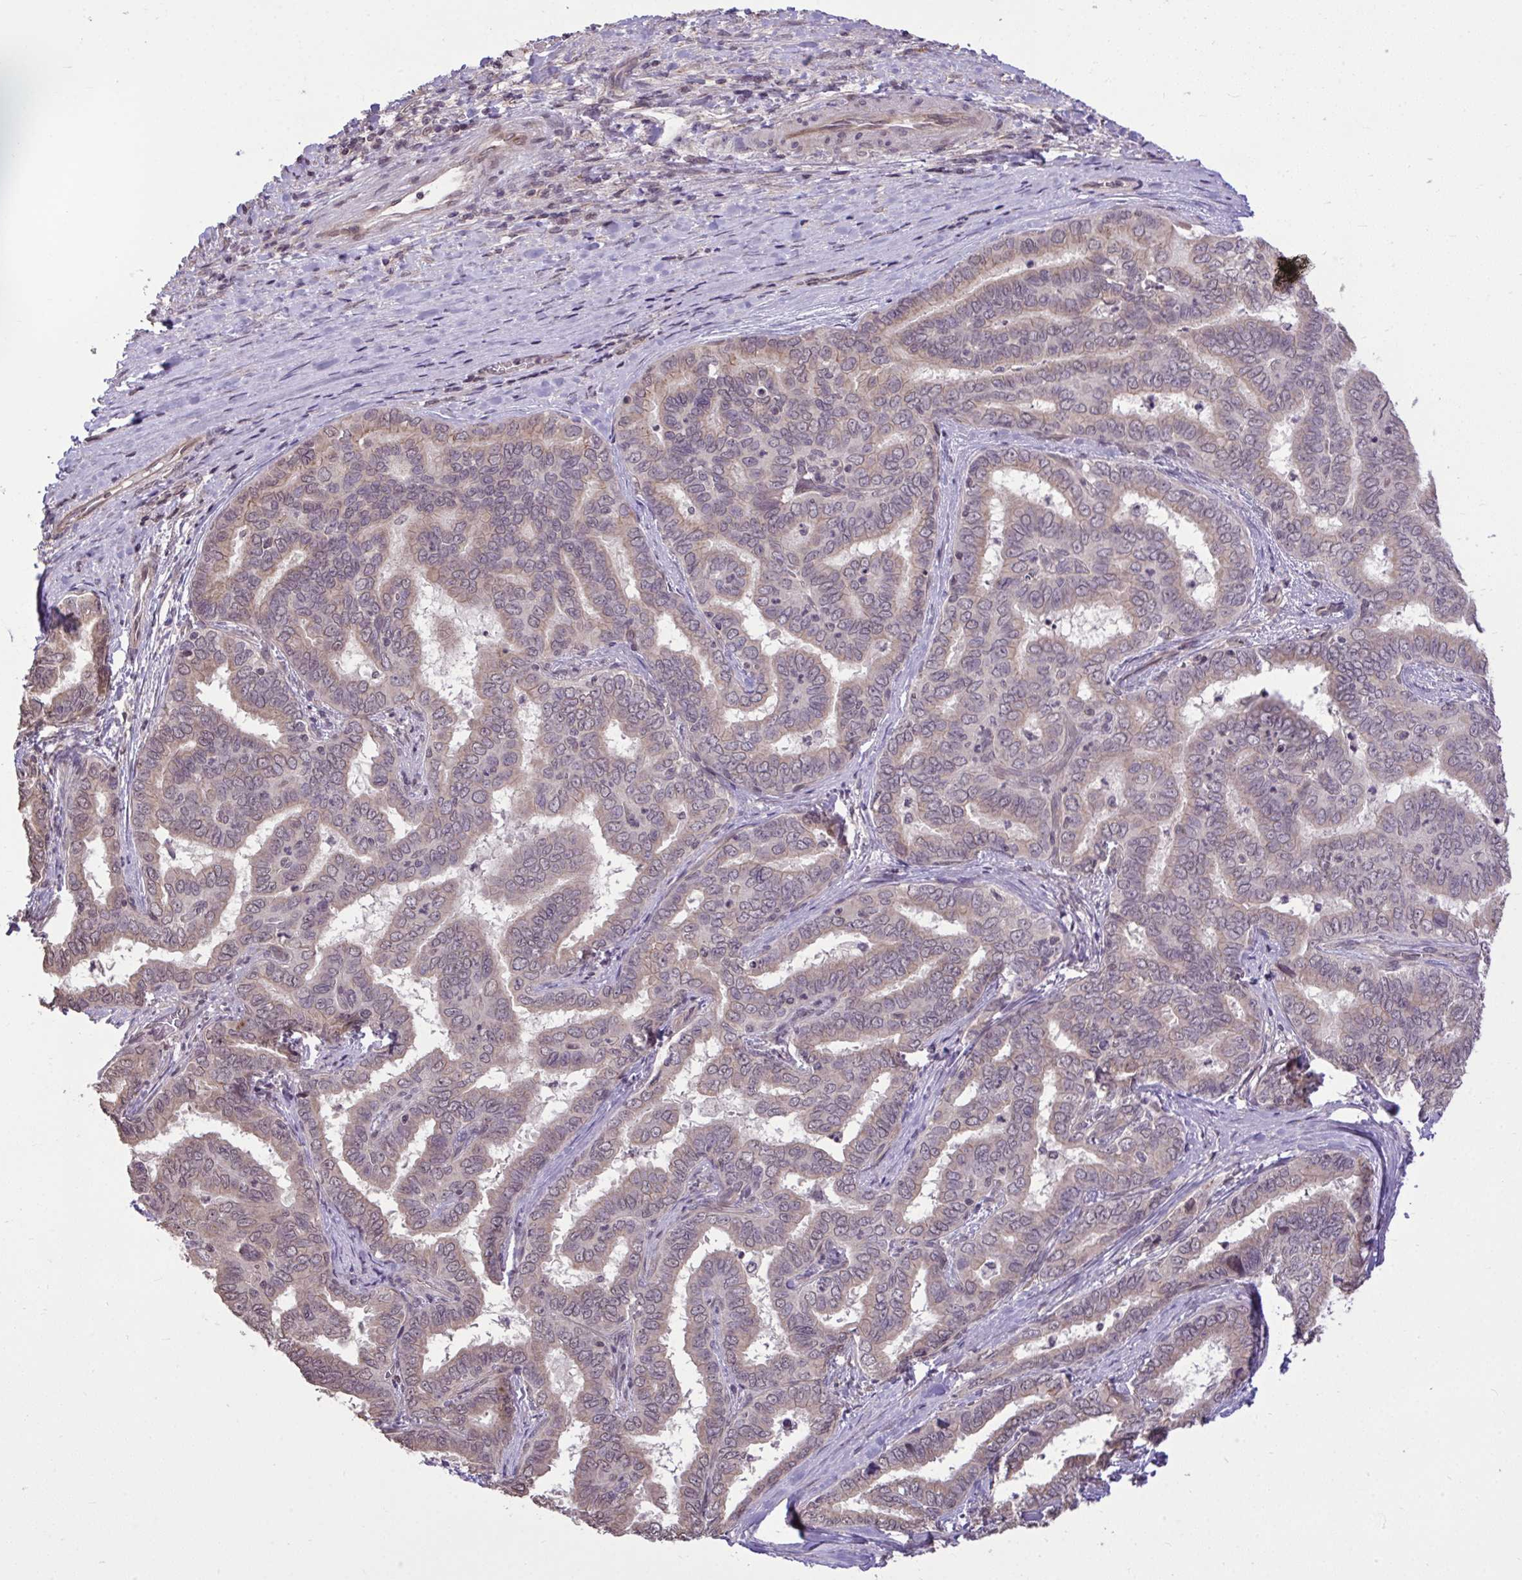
{"staining": {"intensity": "weak", "quantity": "25%-75%", "location": "cytoplasmic/membranous"}, "tissue": "liver cancer", "cell_type": "Tumor cells", "image_type": "cancer", "snomed": [{"axis": "morphology", "description": "Cholangiocarcinoma"}, {"axis": "topography", "description": "Liver"}], "caption": "Cholangiocarcinoma (liver) tissue displays weak cytoplasmic/membranous positivity in approximately 25%-75% of tumor cells, visualized by immunohistochemistry.", "gene": "CYP20A1", "patient": {"sex": "female", "age": 64}}